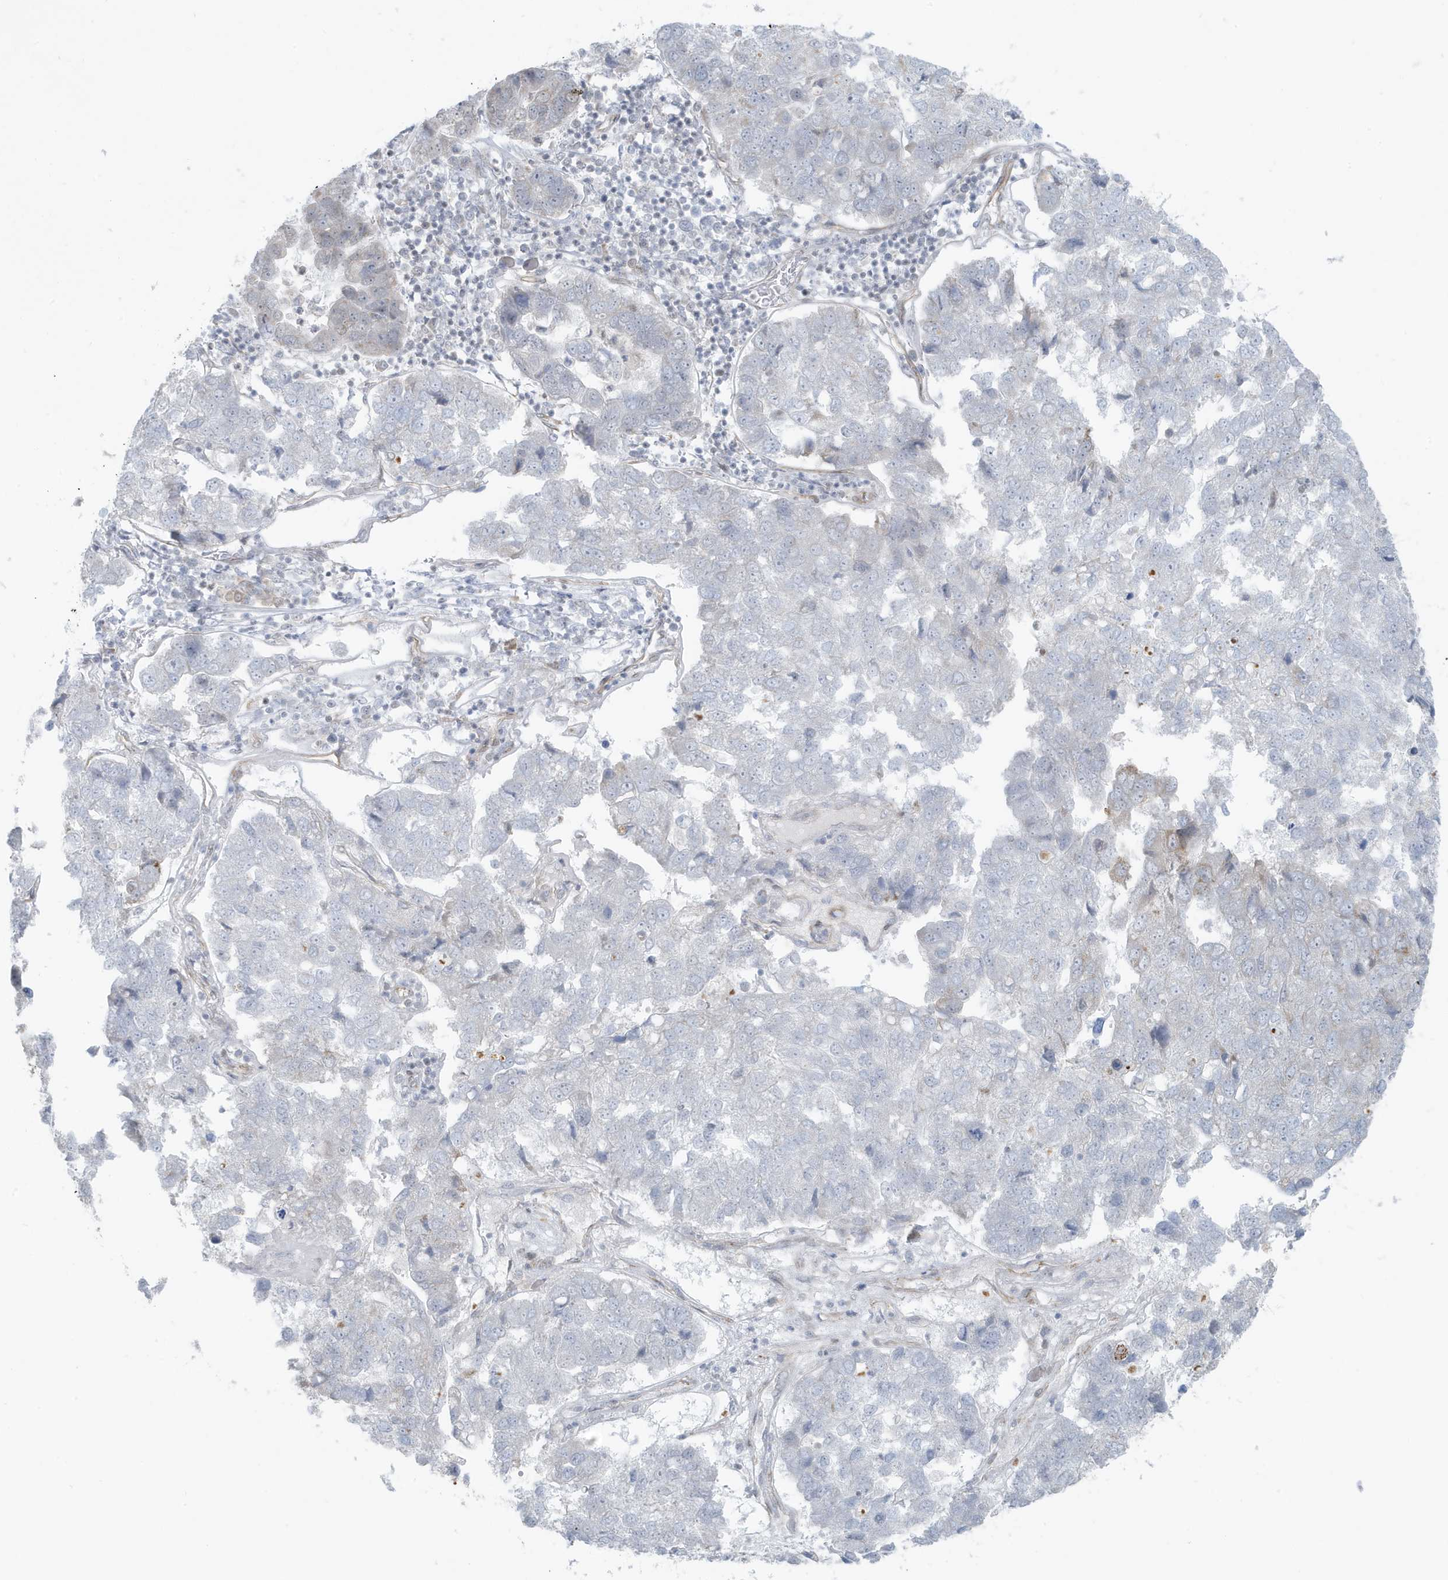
{"staining": {"intensity": "negative", "quantity": "none", "location": "none"}, "tissue": "pancreatic cancer", "cell_type": "Tumor cells", "image_type": "cancer", "snomed": [{"axis": "morphology", "description": "Adenocarcinoma, NOS"}, {"axis": "topography", "description": "Pancreas"}], "caption": "Tumor cells are negative for brown protein staining in adenocarcinoma (pancreatic).", "gene": "CHCHD4", "patient": {"sex": "female", "age": 61}}